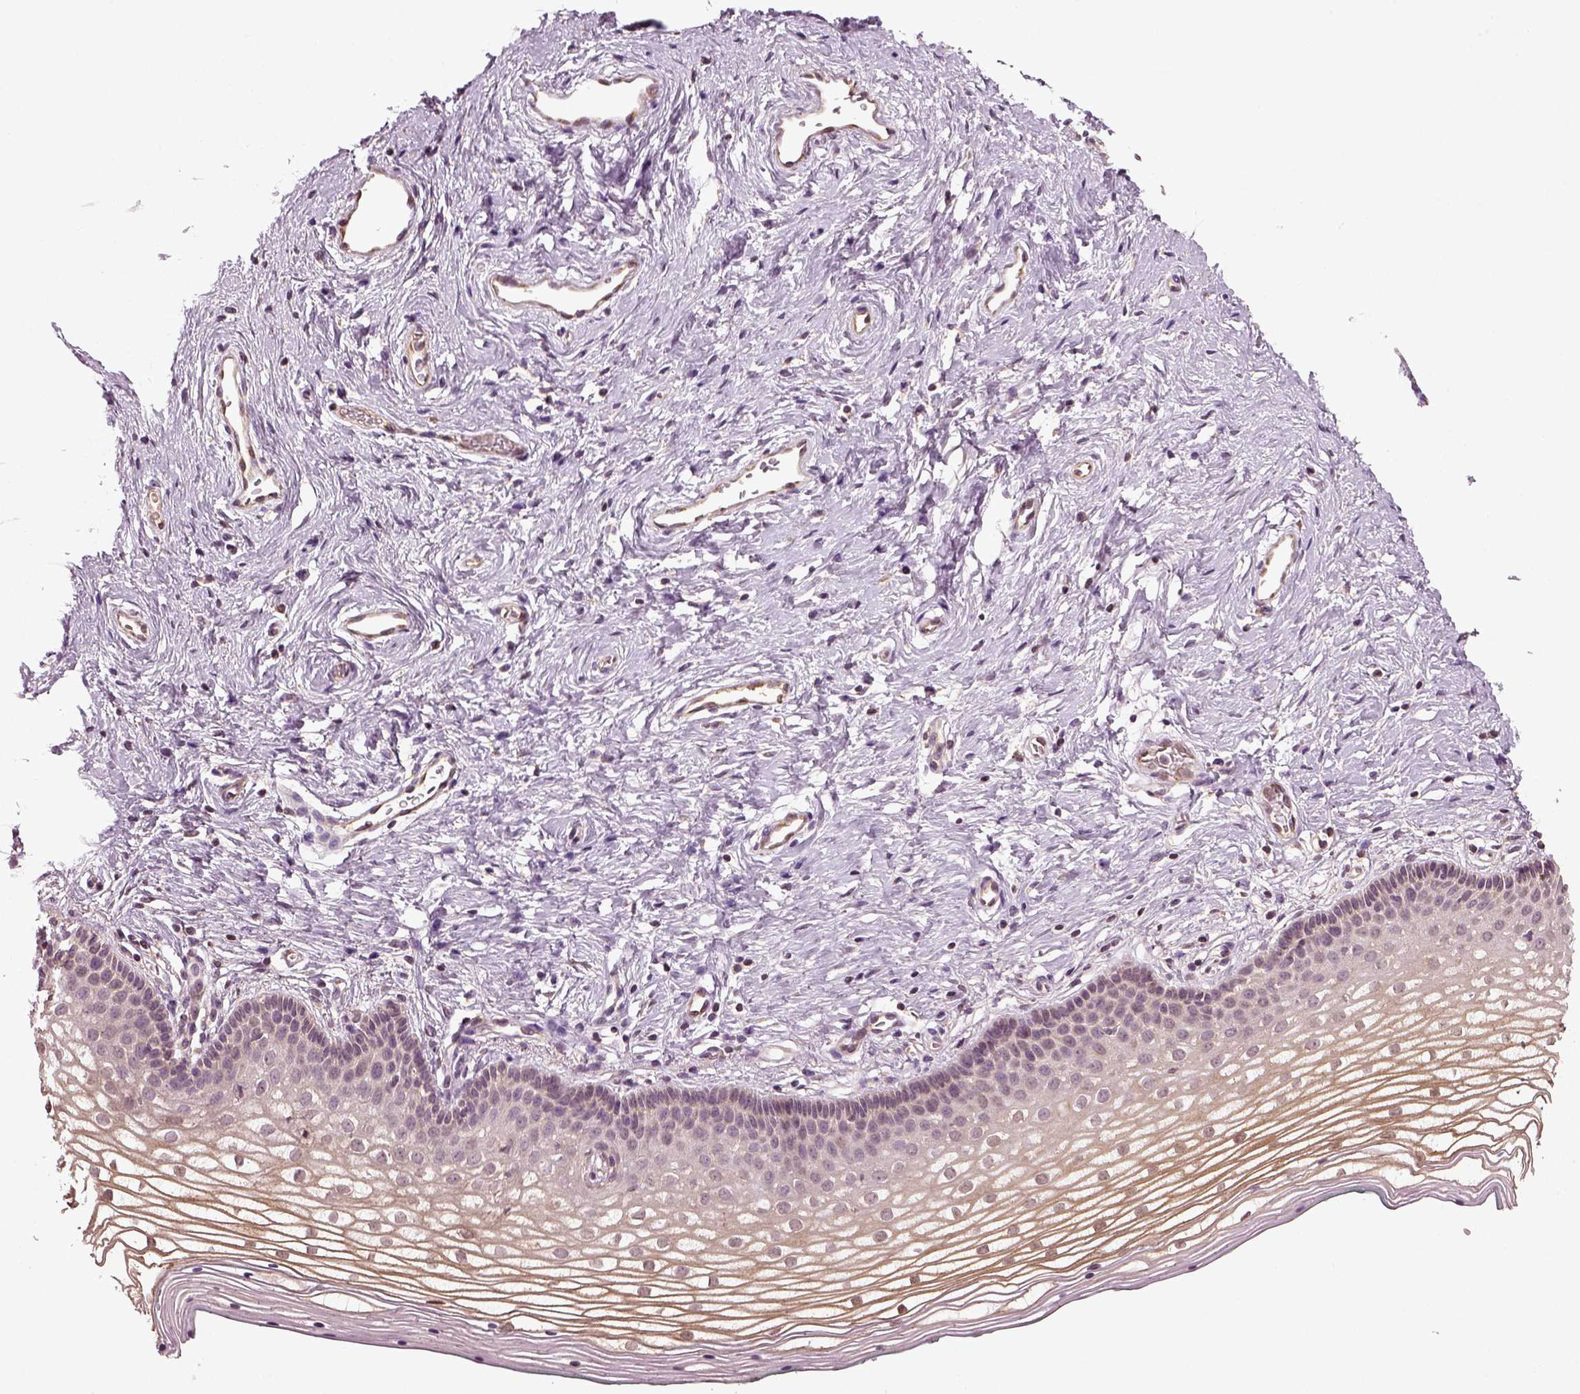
{"staining": {"intensity": "moderate", "quantity": "<25%", "location": "cytoplasmic/membranous"}, "tissue": "vagina", "cell_type": "Squamous epithelial cells", "image_type": "normal", "snomed": [{"axis": "morphology", "description": "Normal tissue, NOS"}, {"axis": "topography", "description": "Vagina"}], "caption": "Brown immunohistochemical staining in normal vagina displays moderate cytoplasmic/membranous staining in about <25% of squamous epithelial cells.", "gene": "ERV3", "patient": {"sex": "female", "age": 36}}